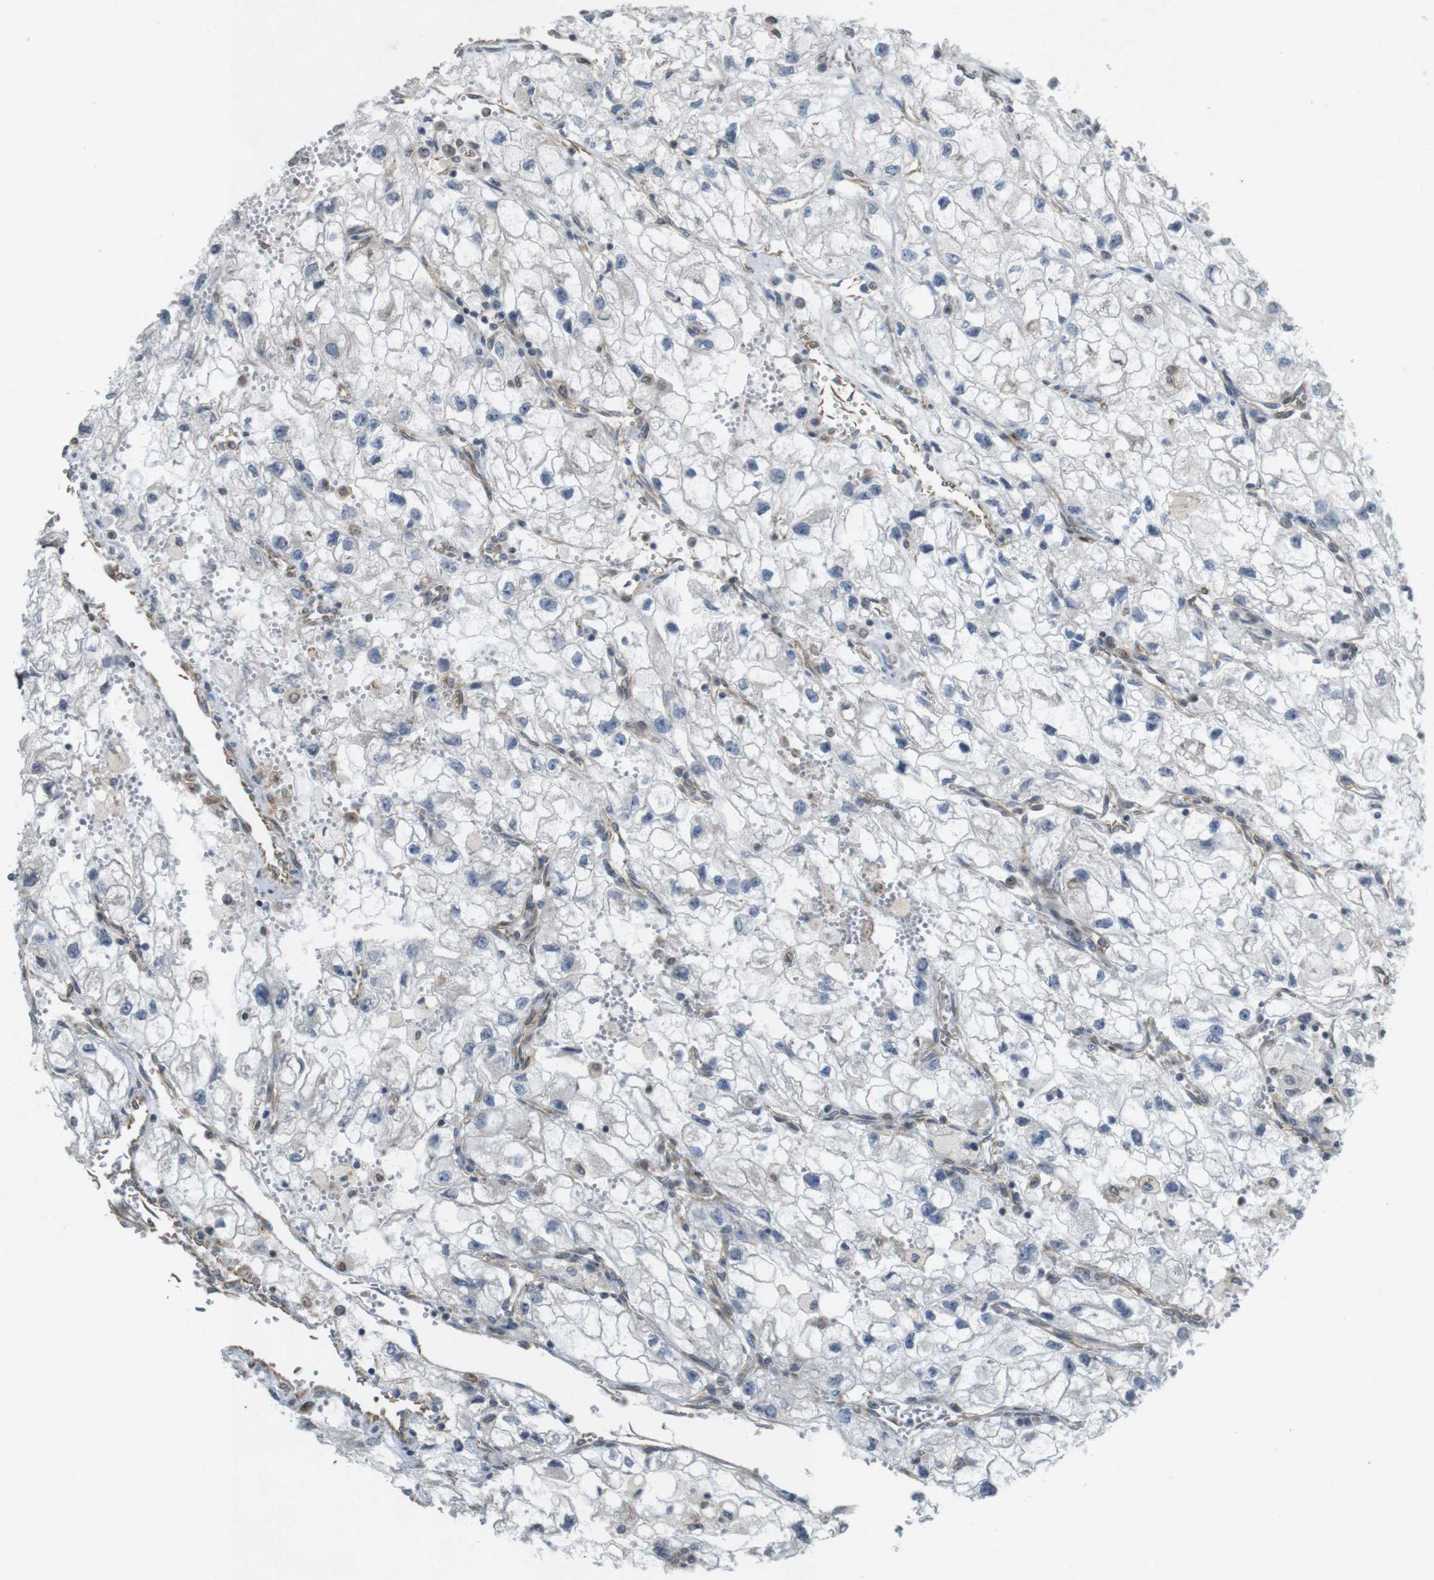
{"staining": {"intensity": "negative", "quantity": "none", "location": "none"}, "tissue": "renal cancer", "cell_type": "Tumor cells", "image_type": "cancer", "snomed": [{"axis": "morphology", "description": "Adenocarcinoma, NOS"}, {"axis": "topography", "description": "Kidney"}], "caption": "Immunohistochemistry (IHC) photomicrograph of neoplastic tissue: adenocarcinoma (renal) stained with DAB (3,3'-diaminobenzidine) shows no significant protein positivity in tumor cells.", "gene": "KIF5B", "patient": {"sex": "female", "age": 70}}